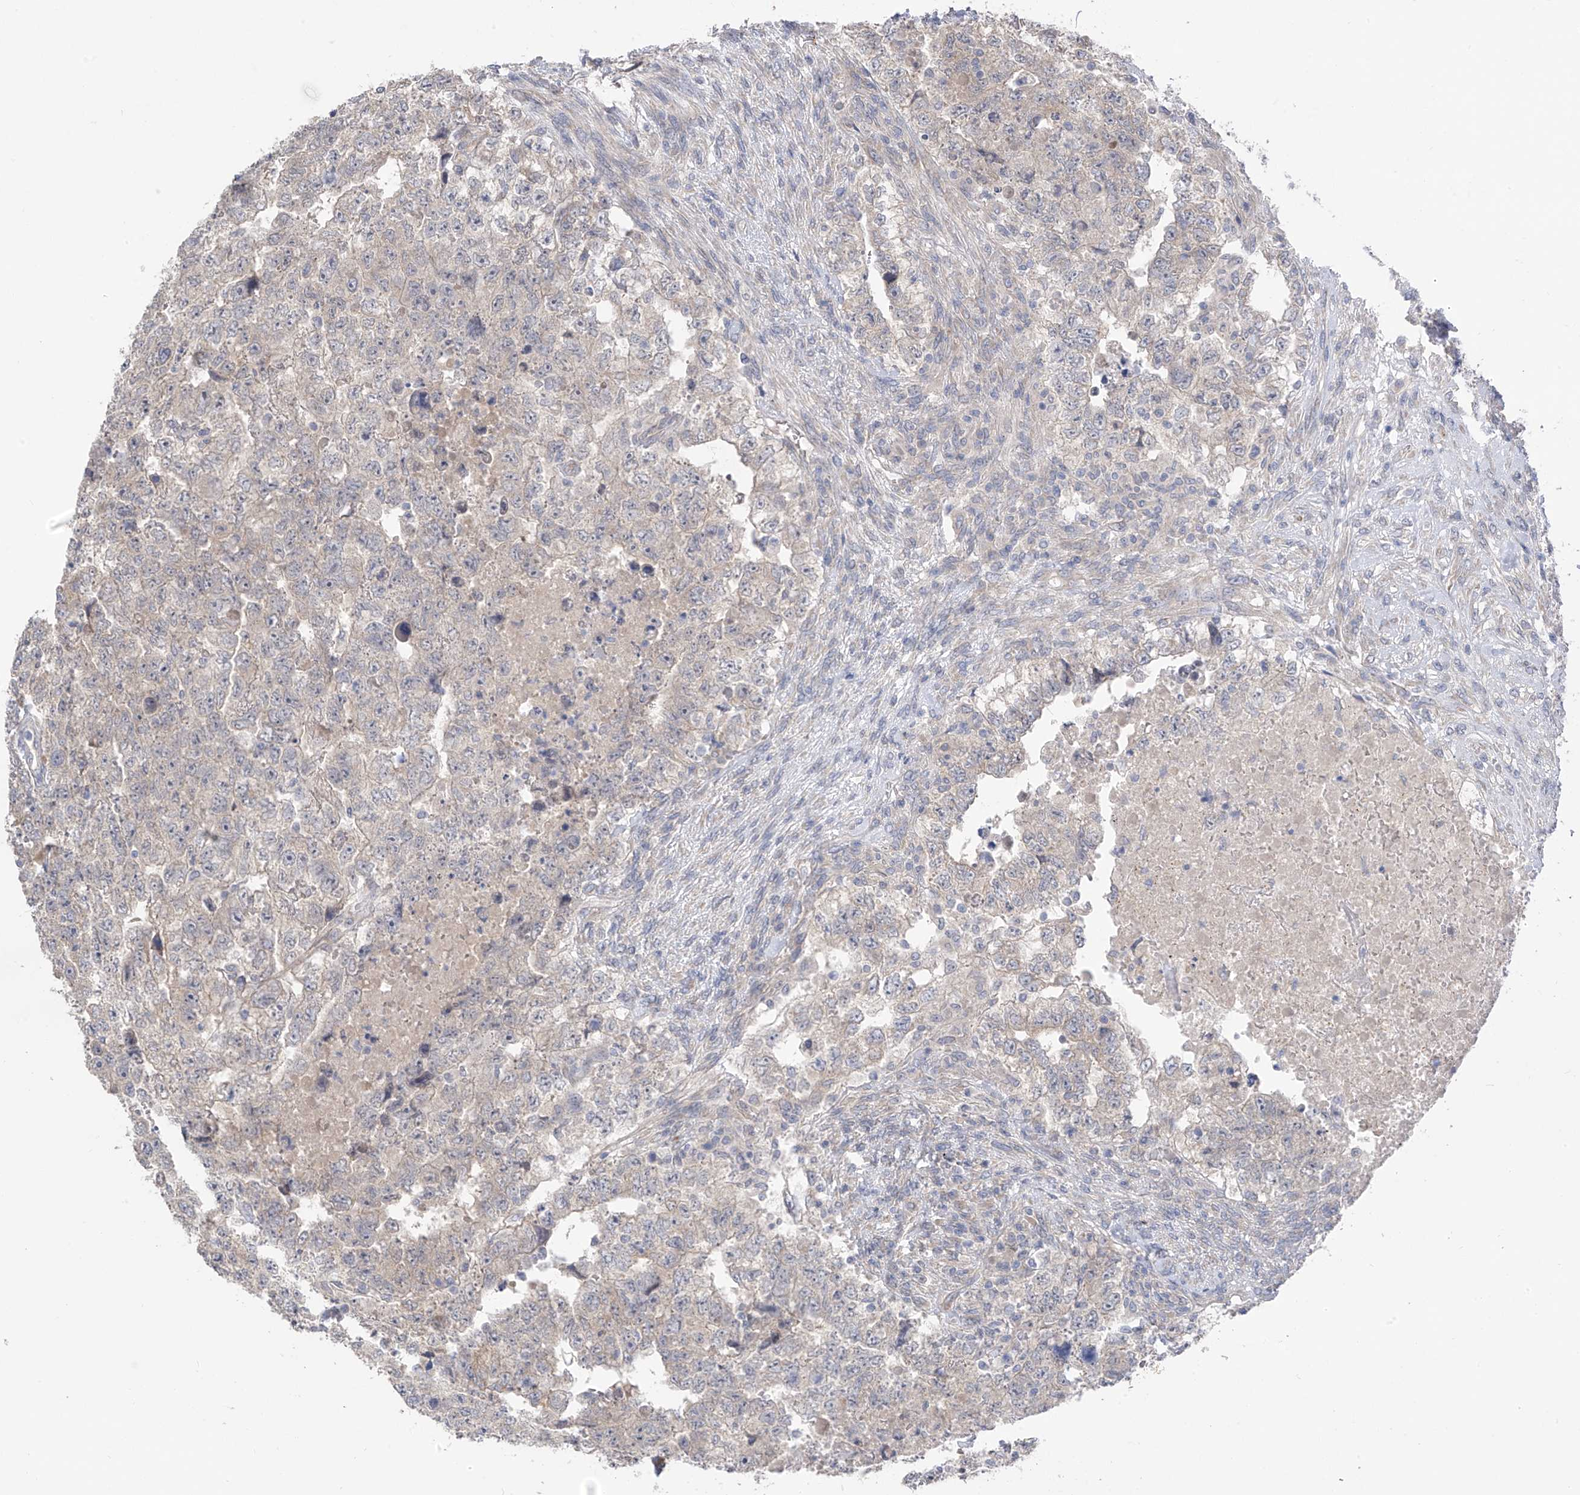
{"staining": {"intensity": "negative", "quantity": "none", "location": "none"}, "tissue": "testis cancer", "cell_type": "Tumor cells", "image_type": "cancer", "snomed": [{"axis": "morphology", "description": "Carcinoma, Embryonal, NOS"}, {"axis": "topography", "description": "Testis"}], "caption": "Tumor cells show no significant expression in embryonal carcinoma (testis). Brightfield microscopy of IHC stained with DAB (brown) and hematoxylin (blue), captured at high magnification.", "gene": "NALCN", "patient": {"sex": "male", "age": 36}}